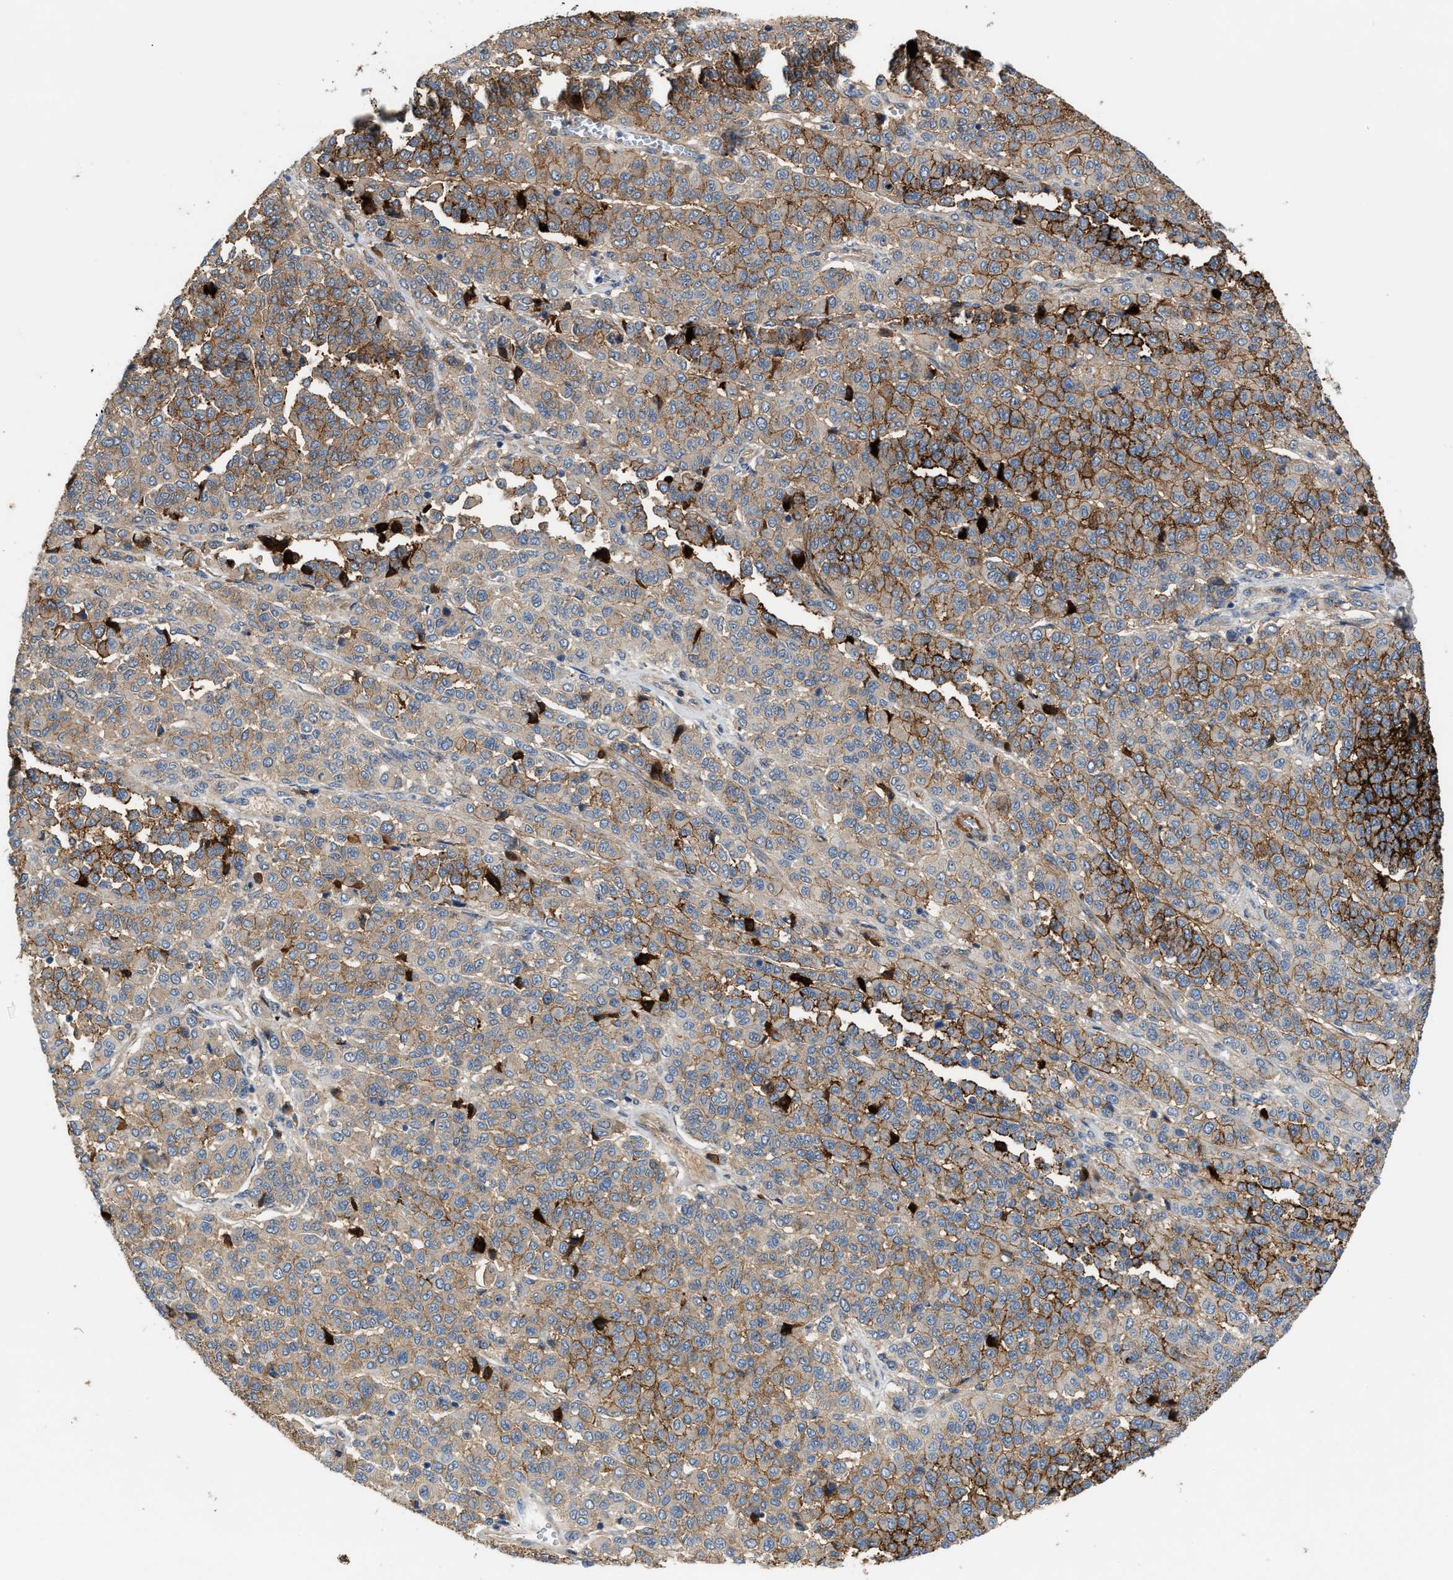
{"staining": {"intensity": "moderate", "quantity": ">75%", "location": "cytoplasmic/membranous"}, "tissue": "melanoma", "cell_type": "Tumor cells", "image_type": "cancer", "snomed": [{"axis": "morphology", "description": "Malignant melanoma, Metastatic site"}, {"axis": "topography", "description": "Pancreas"}], "caption": "Human melanoma stained with a protein marker exhibits moderate staining in tumor cells.", "gene": "ZNF783", "patient": {"sex": "female", "age": 30}}